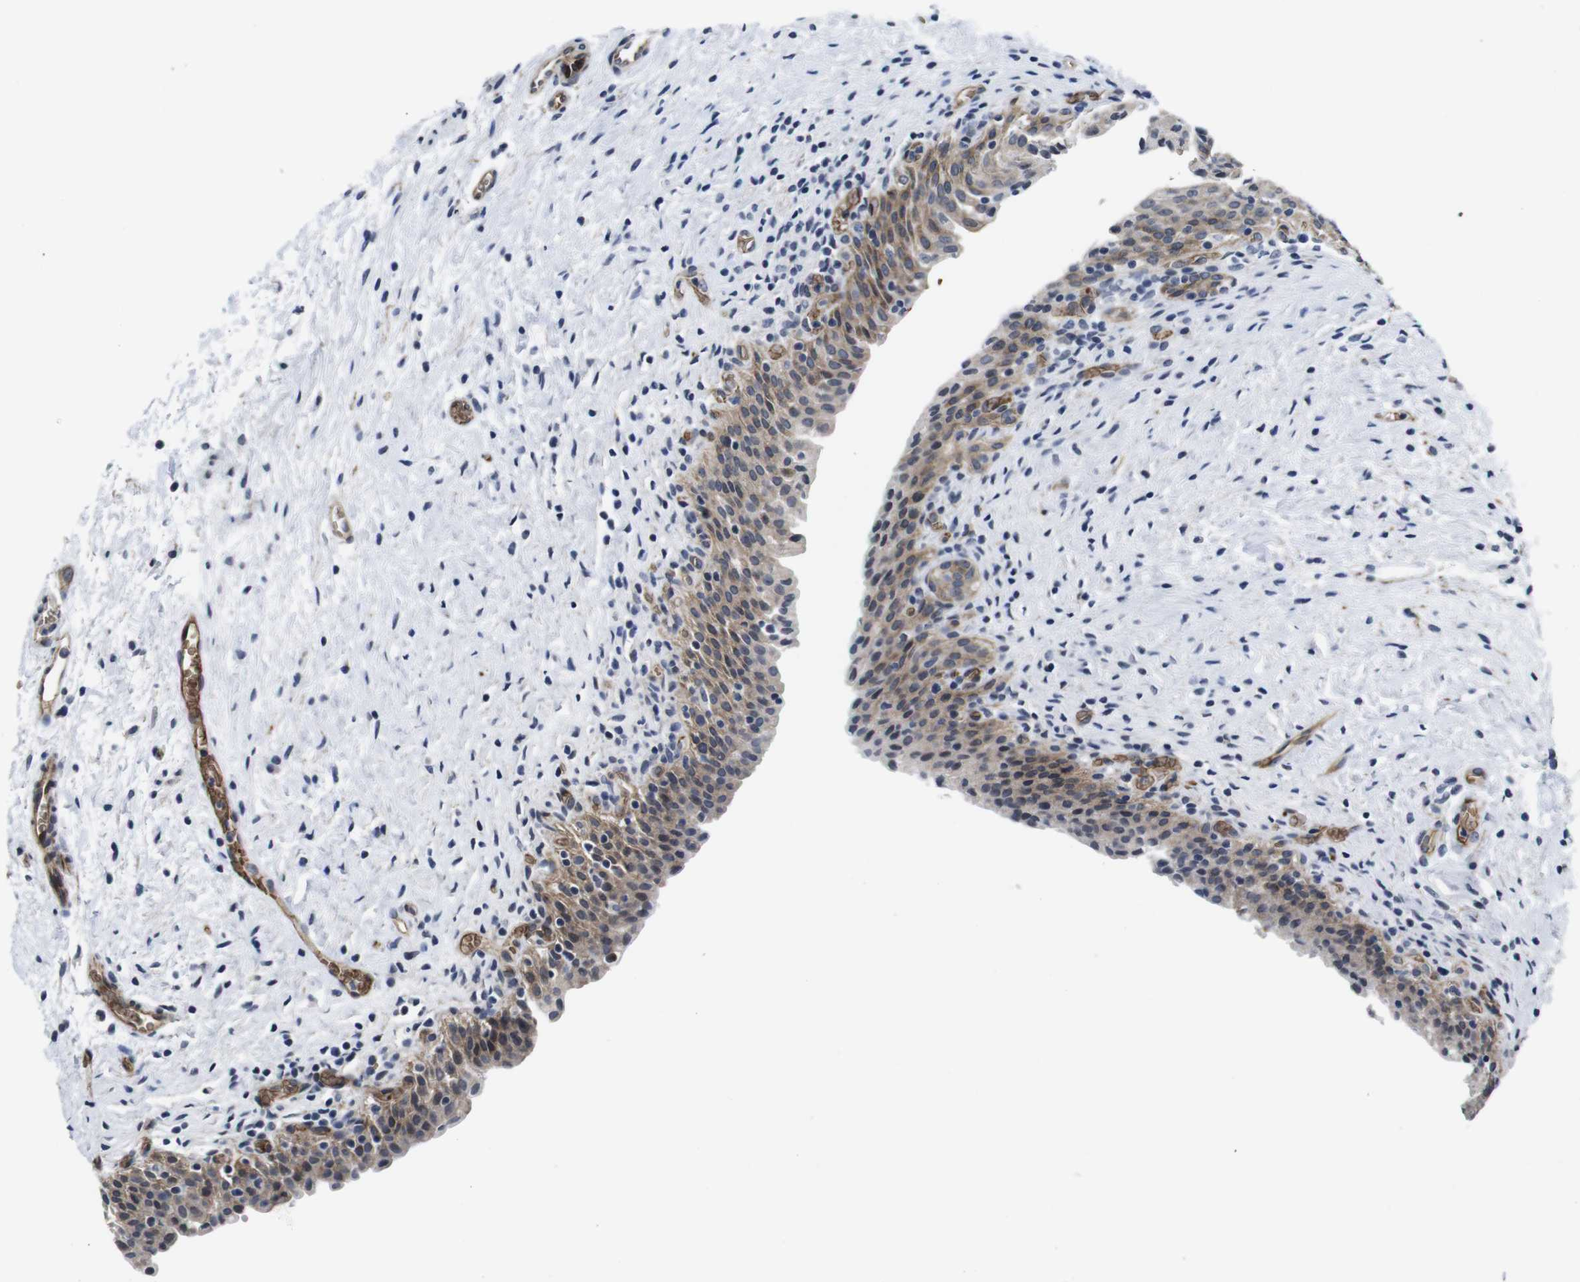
{"staining": {"intensity": "moderate", "quantity": ">75%", "location": "cytoplasmic/membranous"}, "tissue": "urinary bladder", "cell_type": "Urothelial cells", "image_type": "normal", "snomed": [{"axis": "morphology", "description": "Normal tissue, NOS"}, {"axis": "topography", "description": "Urinary bladder"}], "caption": "The immunohistochemical stain highlights moderate cytoplasmic/membranous expression in urothelial cells of normal urinary bladder. Using DAB (brown) and hematoxylin (blue) stains, captured at high magnification using brightfield microscopy.", "gene": "SOCS3", "patient": {"sex": "male", "age": 51}}